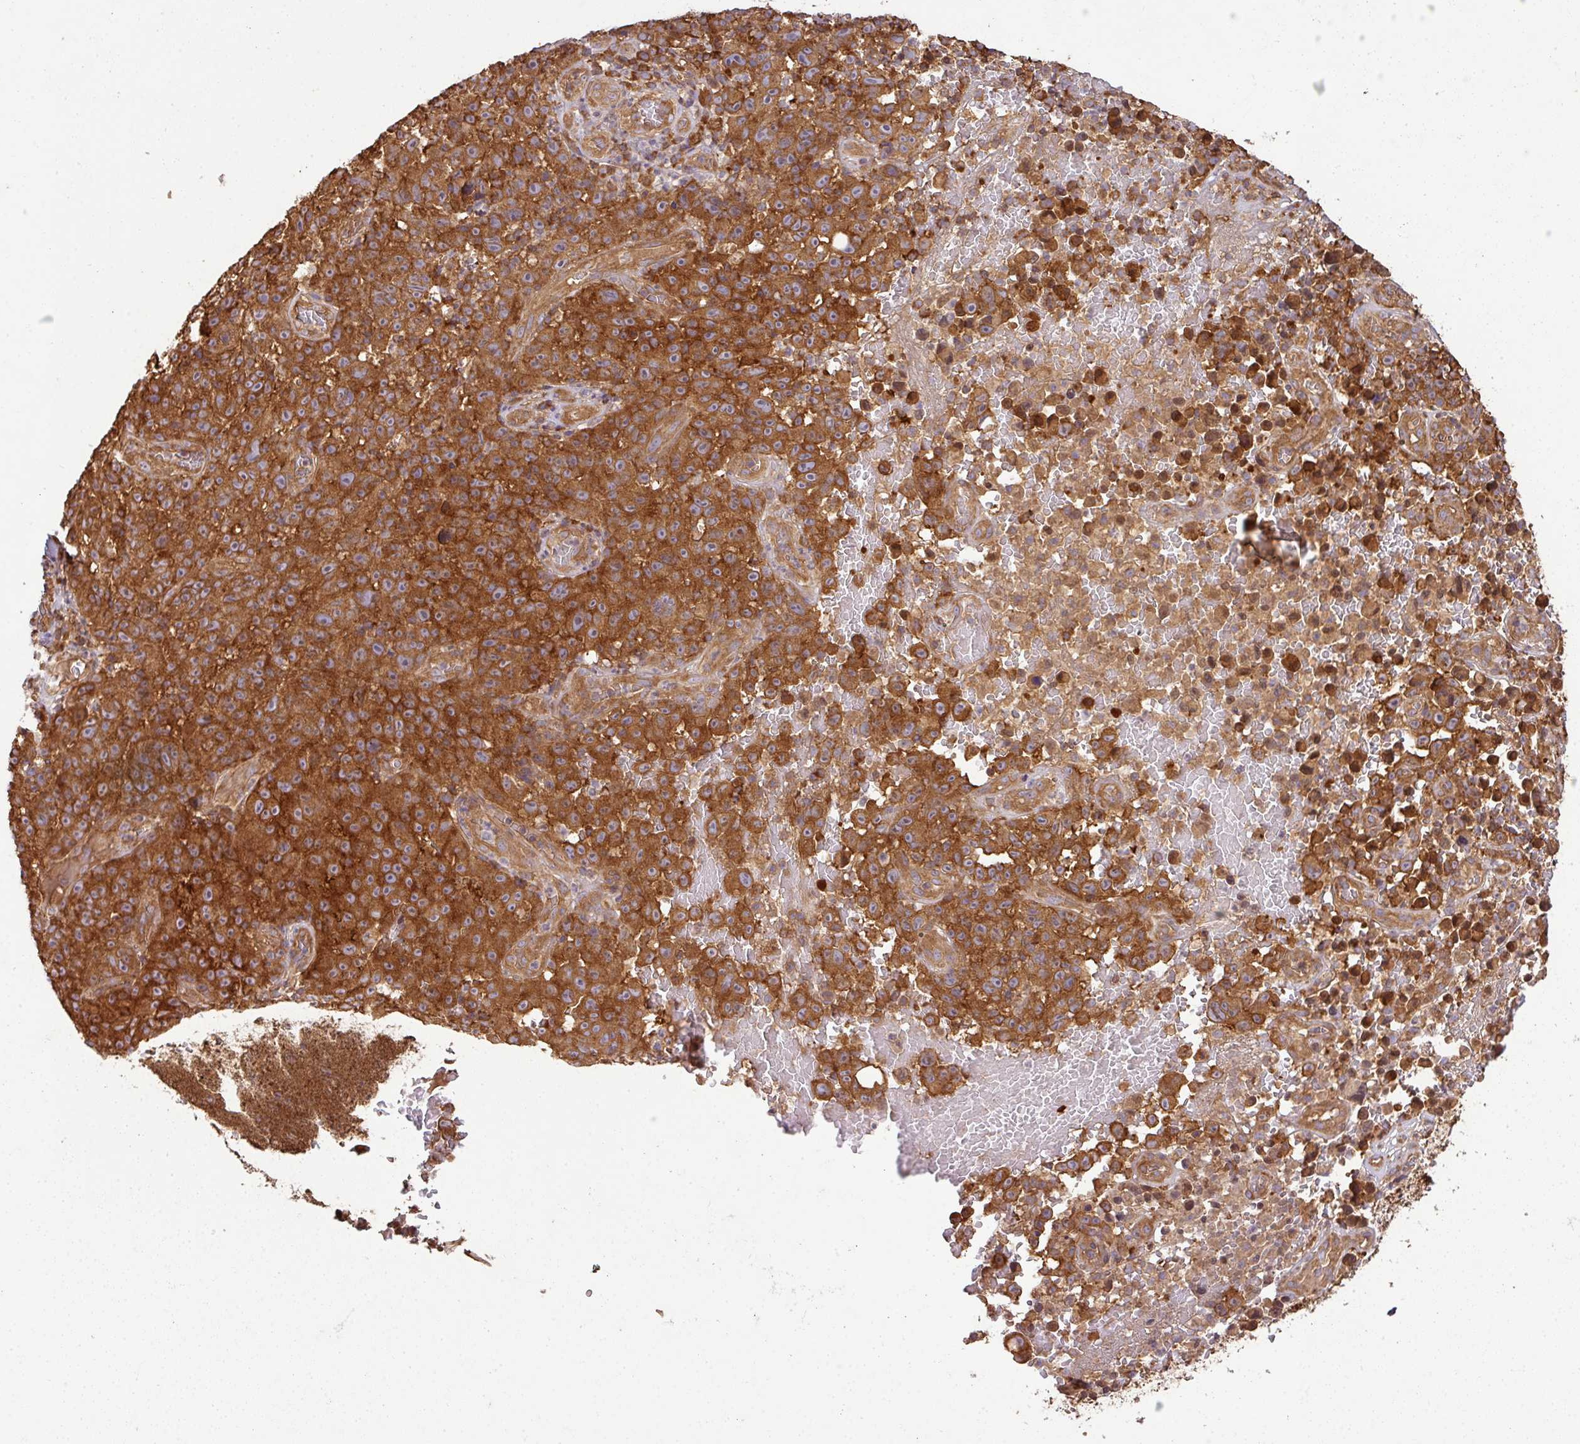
{"staining": {"intensity": "strong", "quantity": ">75%", "location": "cytoplasmic/membranous"}, "tissue": "melanoma", "cell_type": "Tumor cells", "image_type": "cancer", "snomed": [{"axis": "morphology", "description": "Malignant melanoma, NOS"}, {"axis": "topography", "description": "Skin"}], "caption": "The micrograph shows a brown stain indicating the presence of a protein in the cytoplasmic/membranous of tumor cells in melanoma.", "gene": "GSPT1", "patient": {"sex": "female", "age": 82}}